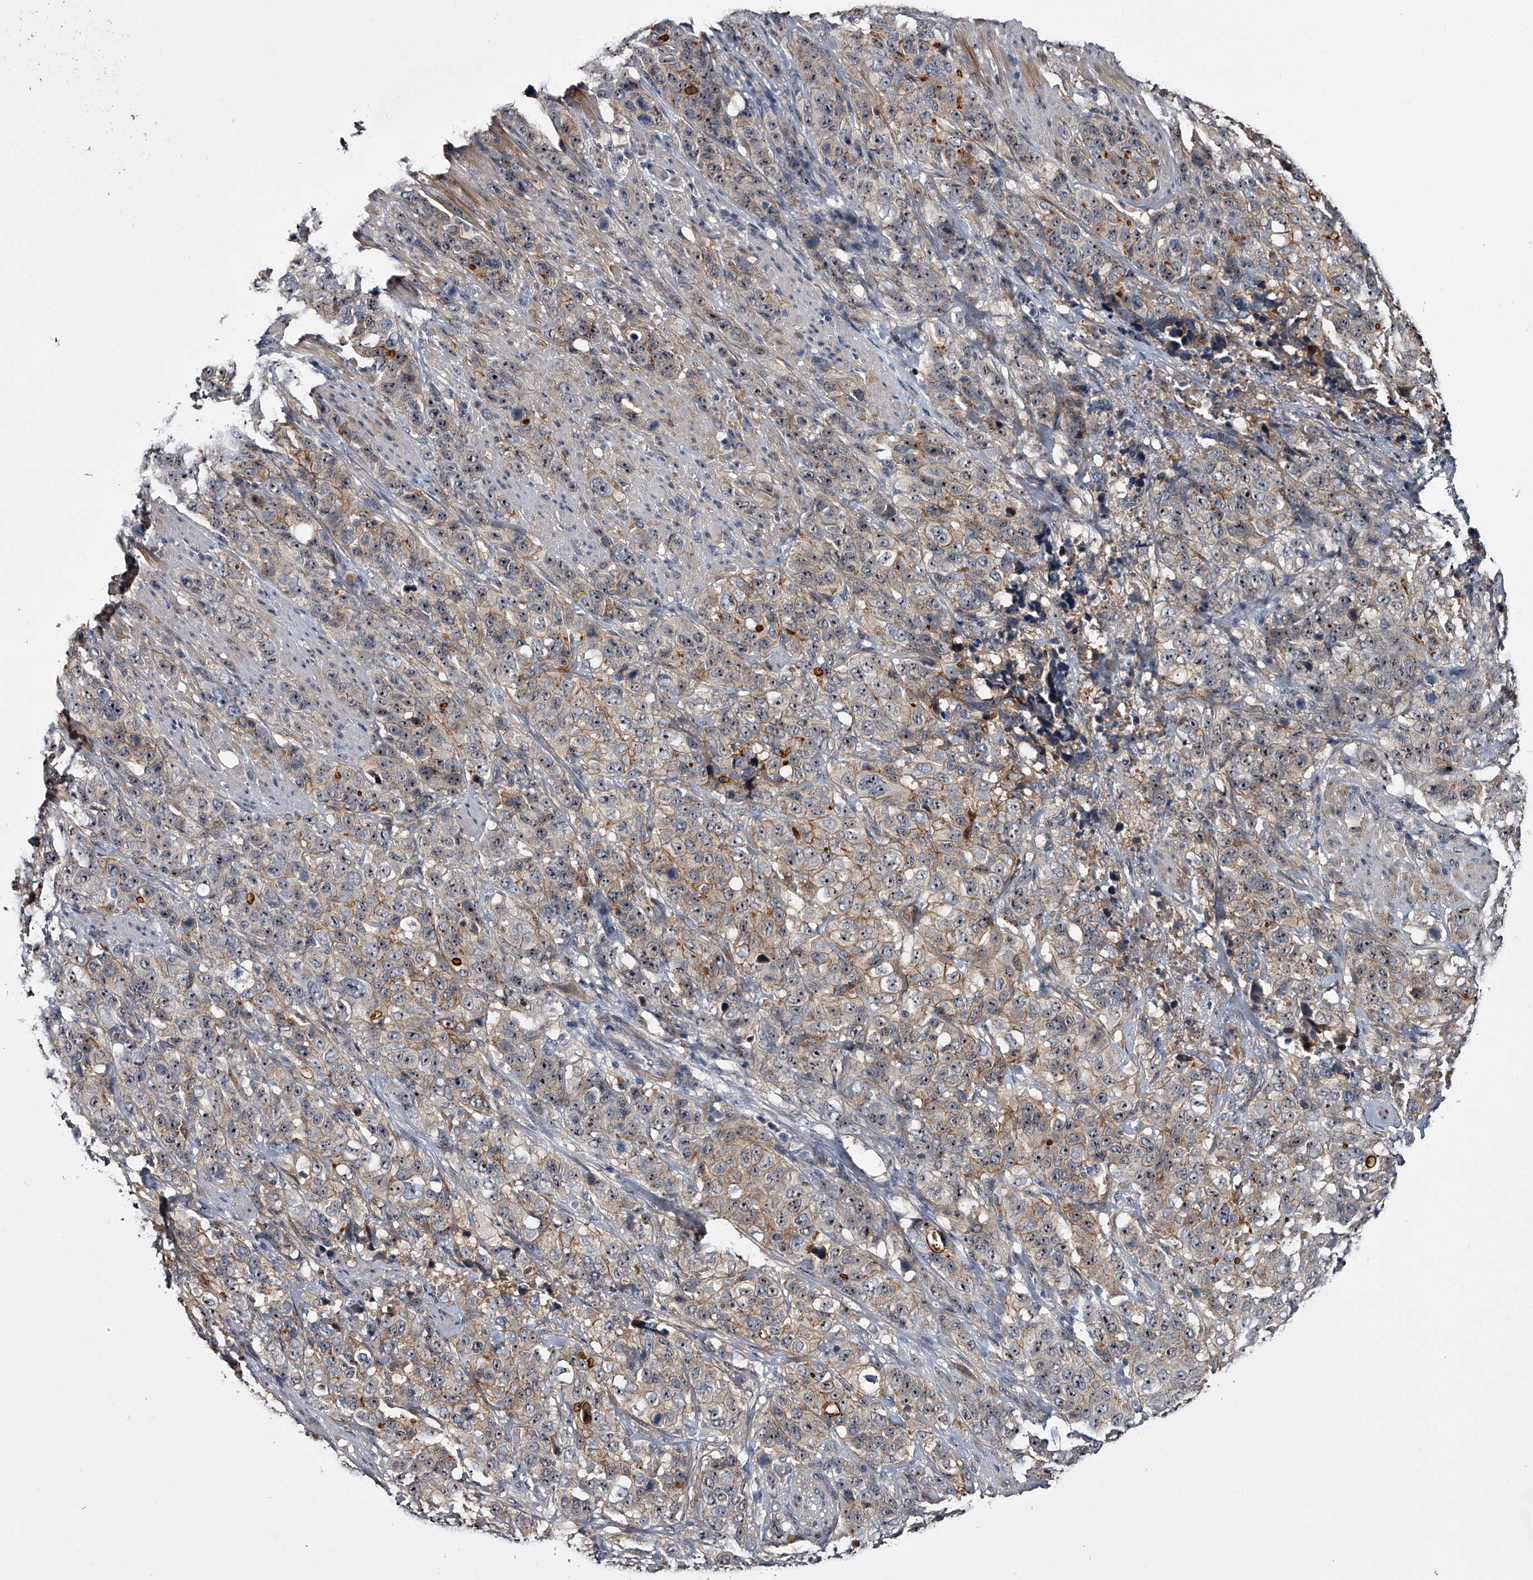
{"staining": {"intensity": "moderate", "quantity": ">75%", "location": "cytoplasmic/membranous,nuclear"}, "tissue": "stomach cancer", "cell_type": "Tumor cells", "image_type": "cancer", "snomed": [{"axis": "morphology", "description": "Adenocarcinoma, NOS"}, {"axis": "topography", "description": "Stomach"}], "caption": "Adenocarcinoma (stomach) stained with DAB IHC shows medium levels of moderate cytoplasmic/membranous and nuclear positivity in approximately >75% of tumor cells. (DAB (3,3'-diaminobenzidine) = brown stain, brightfield microscopy at high magnification).", "gene": "MDN1", "patient": {"sex": "male", "age": 48}}